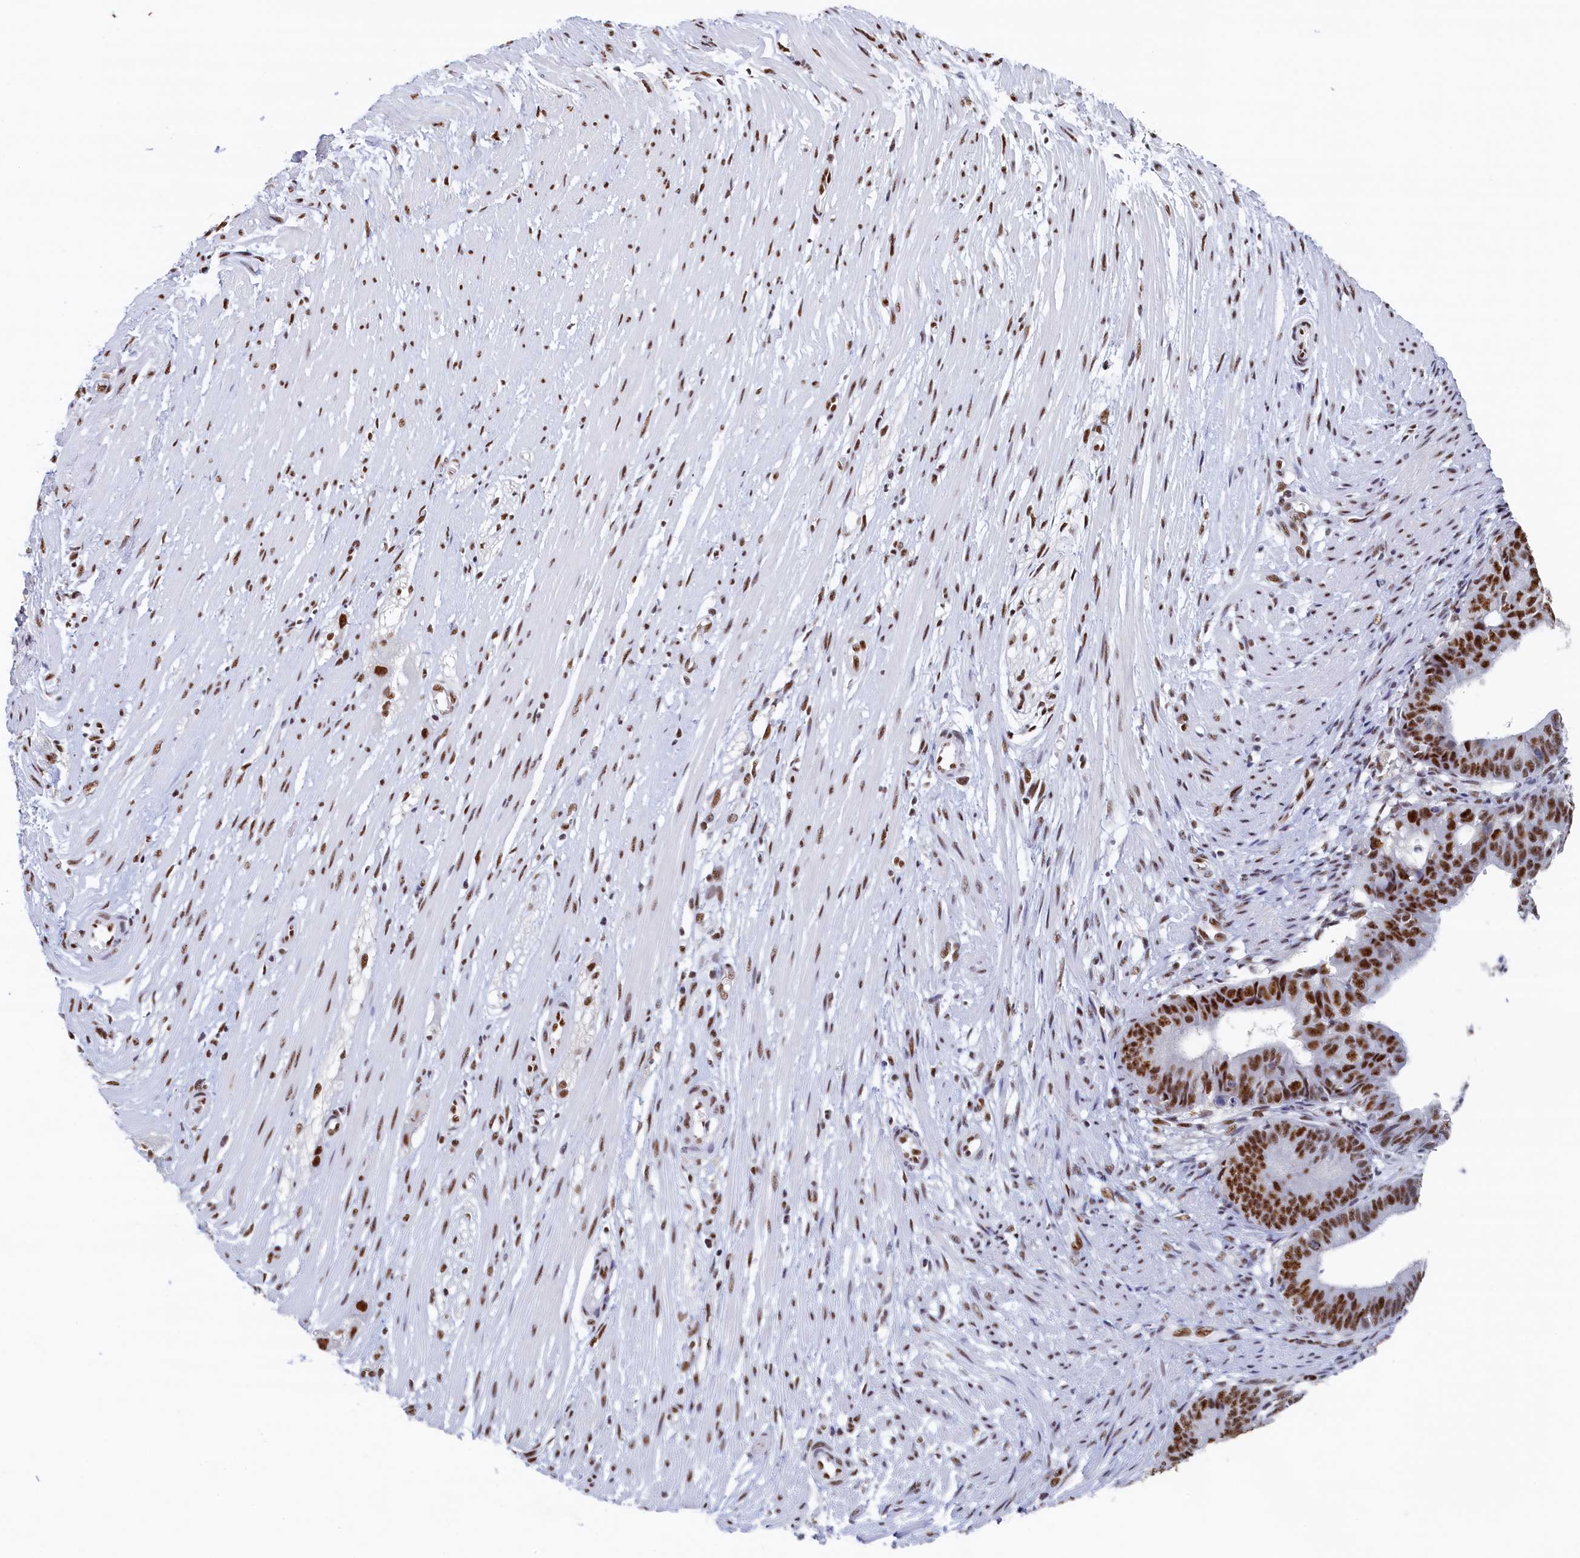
{"staining": {"intensity": "strong", "quantity": "25%-75%", "location": "nuclear"}, "tissue": "ovarian cancer", "cell_type": "Tumor cells", "image_type": "cancer", "snomed": [{"axis": "morphology", "description": "Carcinoma, endometroid"}, {"axis": "topography", "description": "Appendix"}, {"axis": "topography", "description": "Ovary"}], "caption": "Protein expression by immunohistochemistry demonstrates strong nuclear expression in about 25%-75% of tumor cells in ovarian cancer. The protein of interest is stained brown, and the nuclei are stained in blue (DAB (3,3'-diaminobenzidine) IHC with brightfield microscopy, high magnification).", "gene": "MOSPD3", "patient": {"sex": "female", "age": 42}}